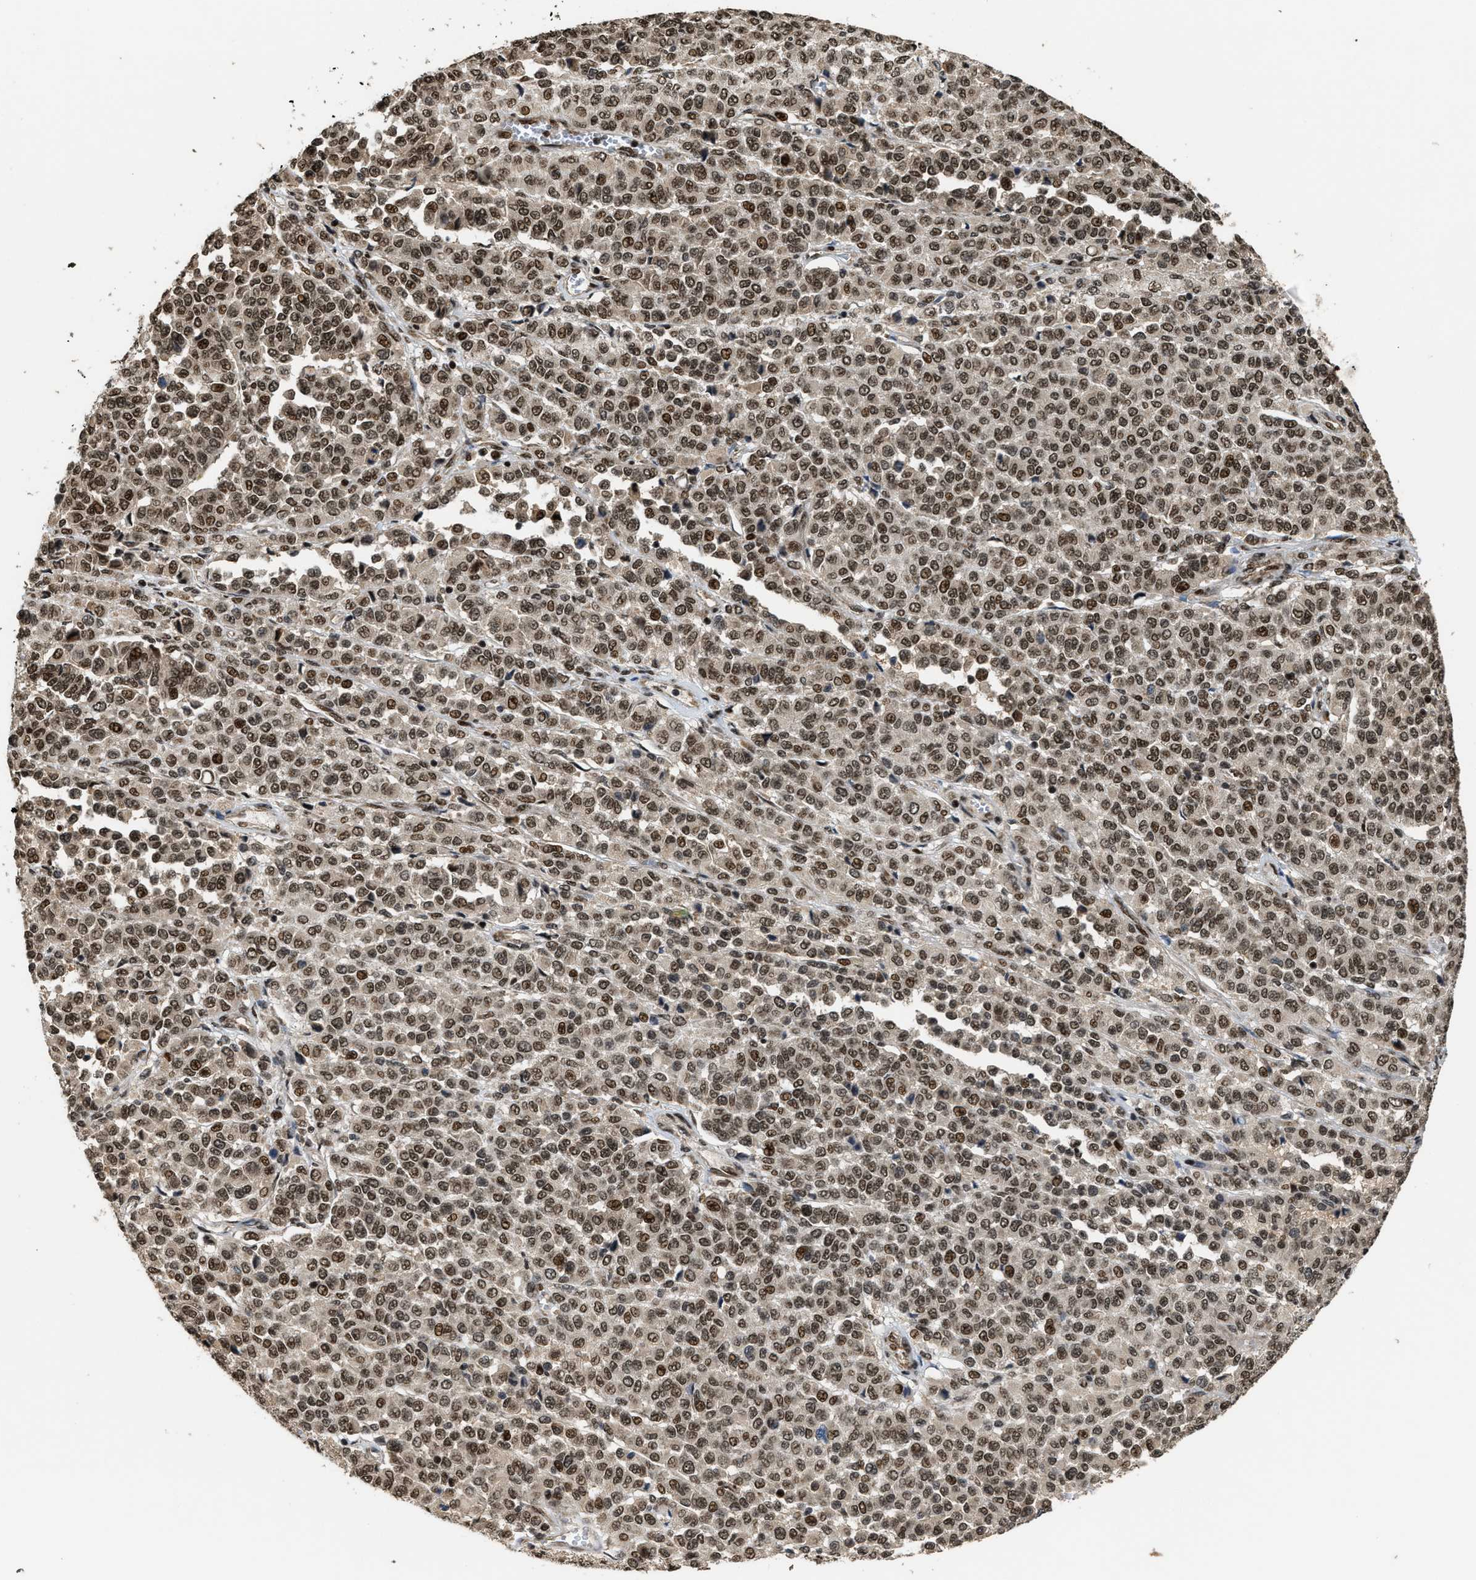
{"staining": {"intensity": "moderate", "quantity": ">75%", "location": "nuclear"}, "tissue": "melanoma", "cell_type": "Tumor cells", "image_type": "cancer", "snomed": [{"axis": "morphology", "description": "Malignant melanoma, Metastatic site"}, {"axis": "topography", "description": "Pancreas"}], "caption": "Malignant melanoma (metastatic site) stained with immunohistochemistry demonstrates moderate nuclear staining in approximately >75% of tumor cells.", "gene": "SERTAD2", "patient": {"sex": "female", "age": 30}}